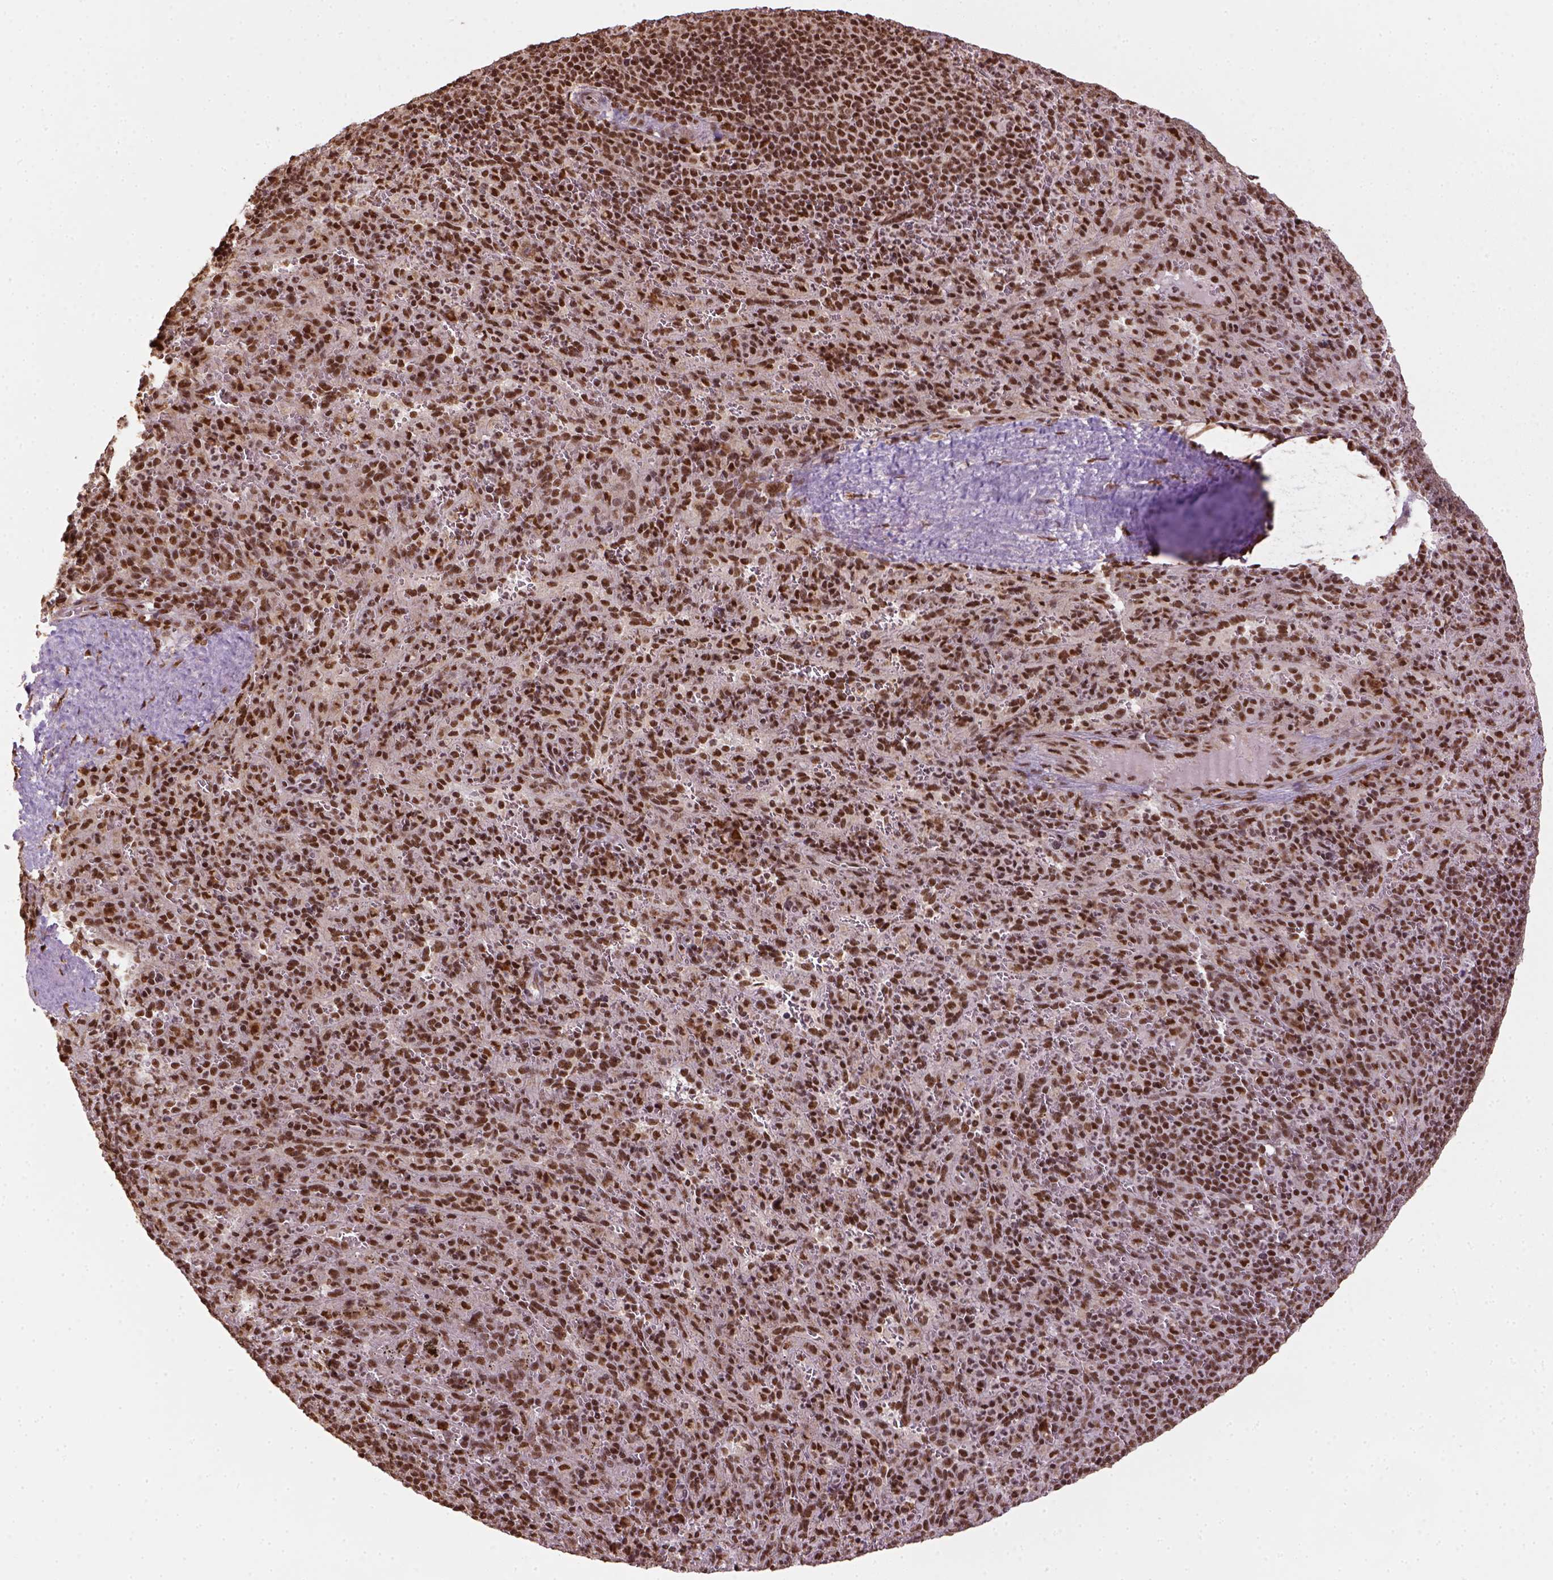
{"staining": {"intensity": "strong", "quantity": ">75%", "location": "nuclear"}, "tissue": "spleen", "cell_type": "Cells in red pulp", "image_type": "normal", "snomed": [{"axis": "morphology", "description": "Normal tissue, NOS"}, {"axis": "topography", "description": "Spleen"}], "caption": "Immunohistochemical staining of normal spleen reveals strong nuclear protein staining in approximately >75% of cells in red pulp. Using DAB (brown) and hematoxylin (blue) stains, captured at high magnification using brightfield microscopy.", "gene": "CCAR1", "patient": {"sex": "male", "age": 57}}